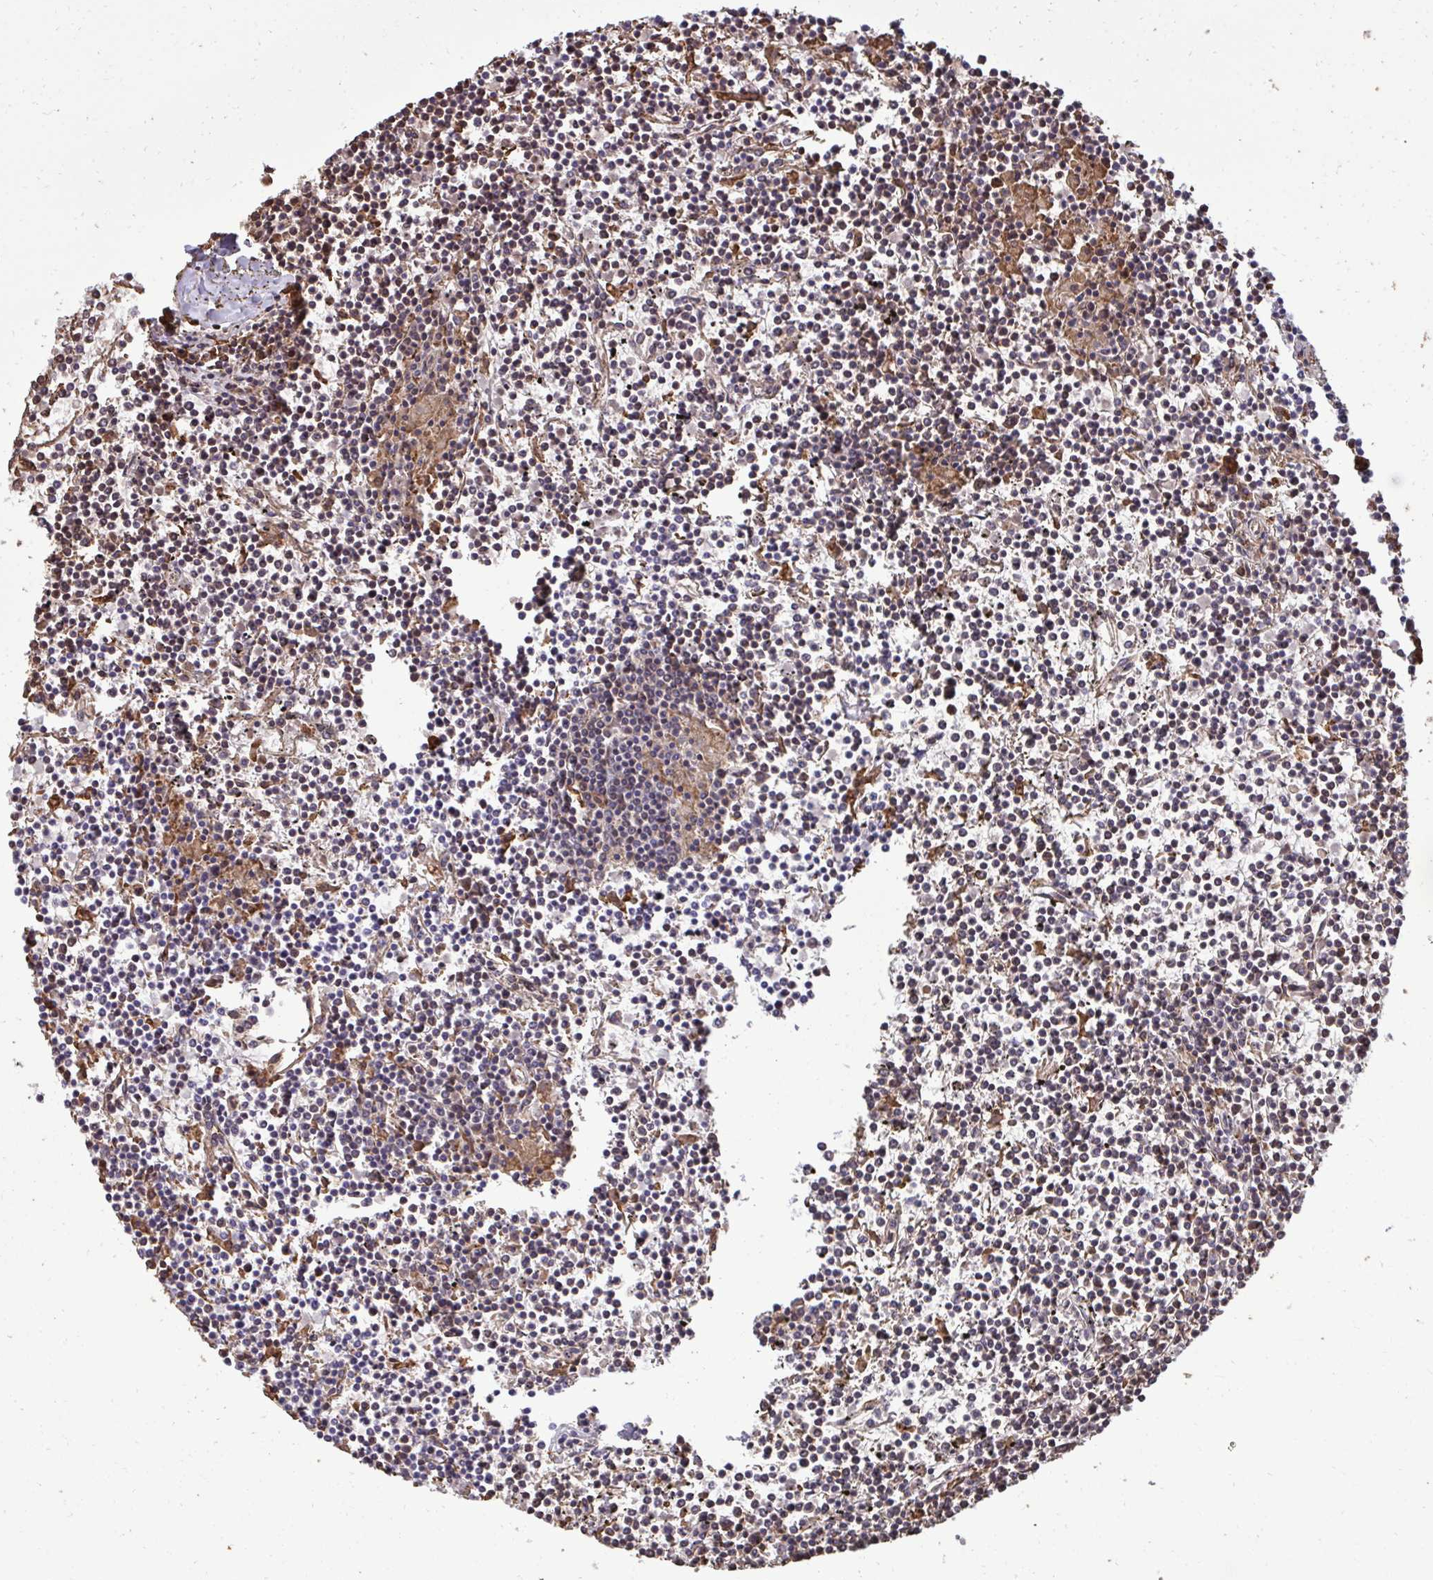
{"staining": {"intensity": "weak", "quantity": "<25%", "location": "cytoplasmic/membranous"}, "tissue": "lymphoma", "cell_type": "Tumor cells", "image_type": "cancer", "snomed": [{"axis": "morphology", "description": "Malignant lymphoma, non-Hodgkin's type, Low grade"}, {"axis": "topography", "description": "Spleen"}], "caption": "The immunohistochemistry (IHC) image has no significant expression in tumor cells of low-grade malignant lymphoma, non-Hodgkin's type tissue.", "gene": "FIBCD1", "patient": {"sex": "female", "age": 19}}